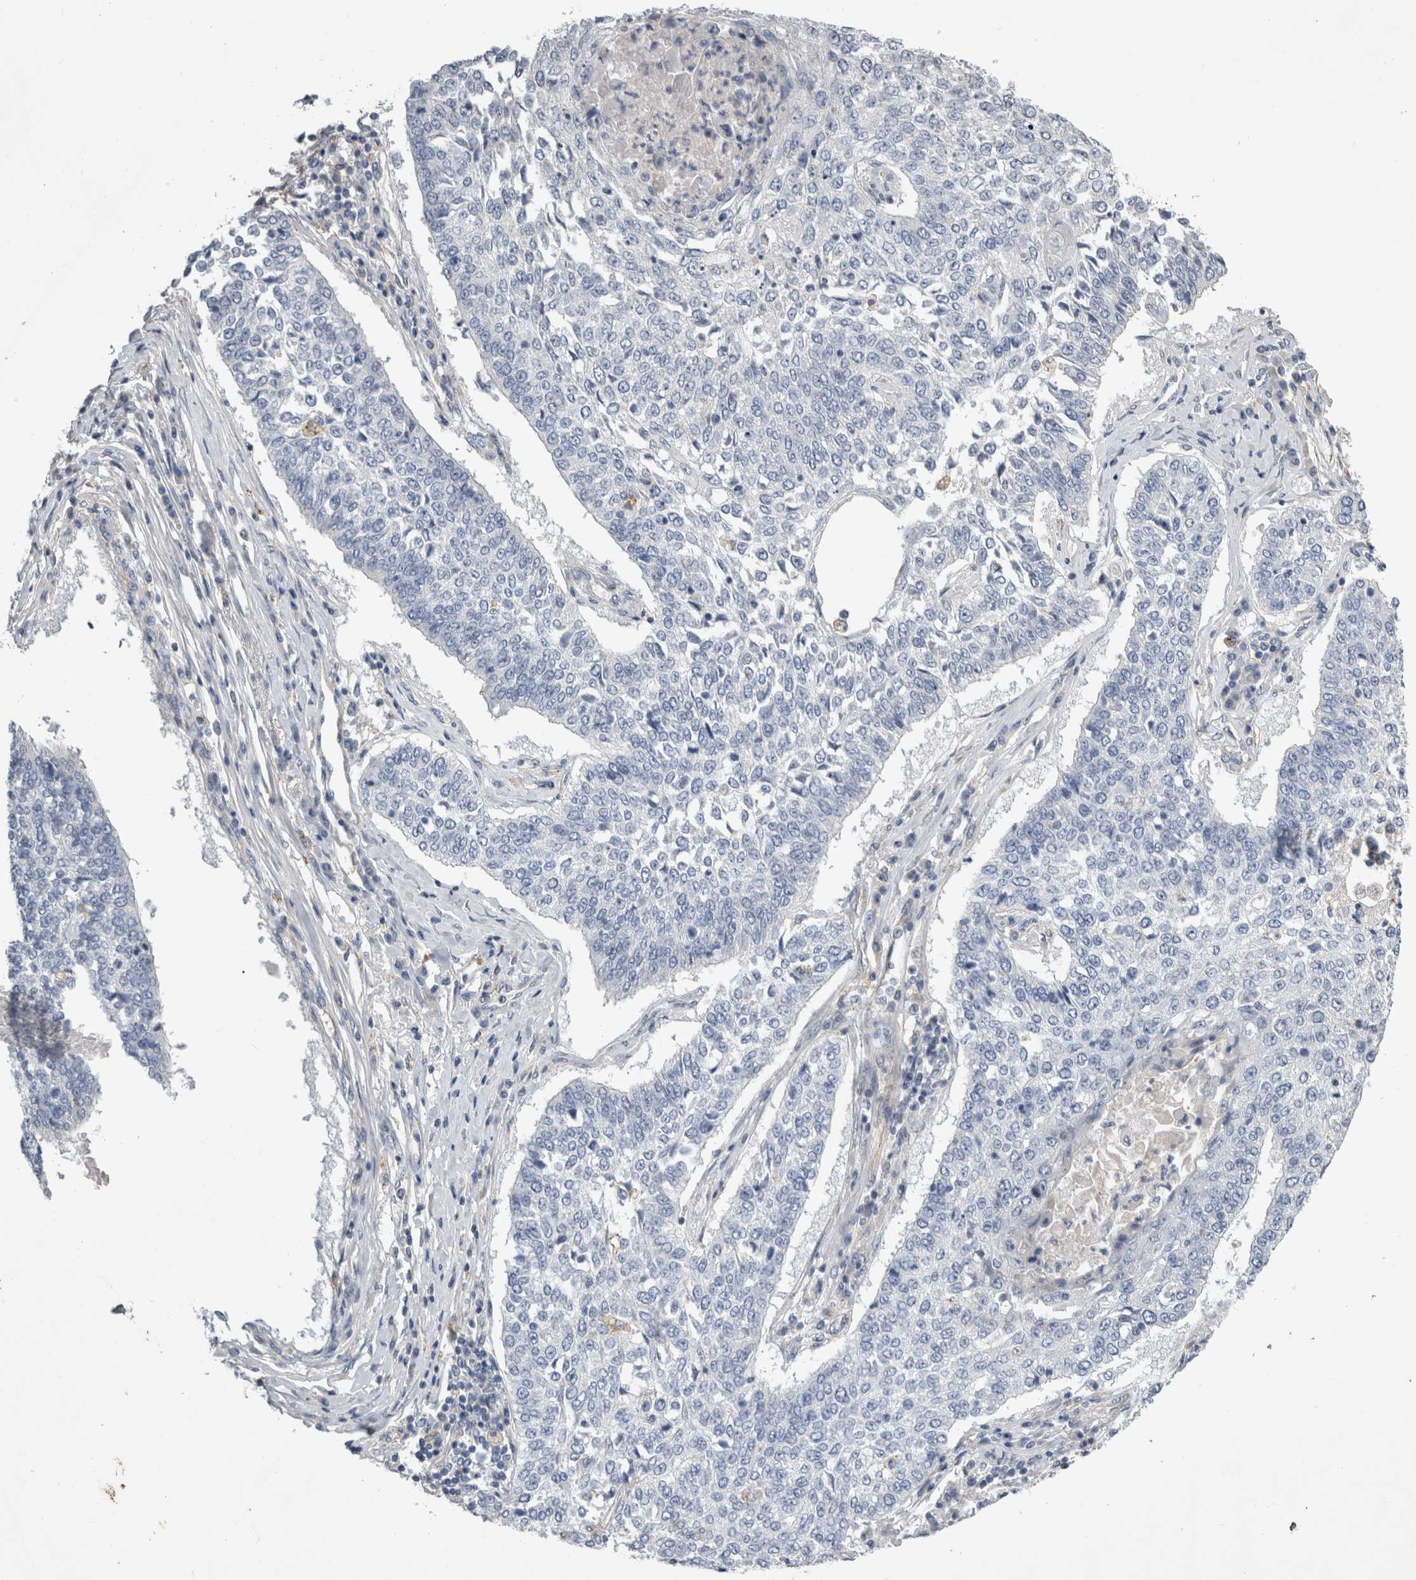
{"staining": {"intensity": "negative", "quantity": "none", "location": "none"}, "tissue": "lung cancer", "cell_type": "Tumor cells", "image_type": "cancer", "snomed": [{"axis": "morphology", "description": "Normal tissue, NOS"}, {"axis": "morphology", "description": "Squamous cell carcinoma, NOS"}, {"axis": "topography", "description": "Cartilage tissue"}, {"axis": "topography", "description": "Bronchus"}, {"axis": "topography", "description": "Lung"}, {"axis": "topography", "description": "Peripheral nerve tissue"}], "caption": "Immunohistochemistry of human lung cancer exhibits no expression in tumor cells. (DAB (3,3'-diaminobenzidine) immunohistochemistry (IHC) with hematoxylin counter stain).", "gene": "STRADB", "patient": {"sex": "female", "age": 49}}